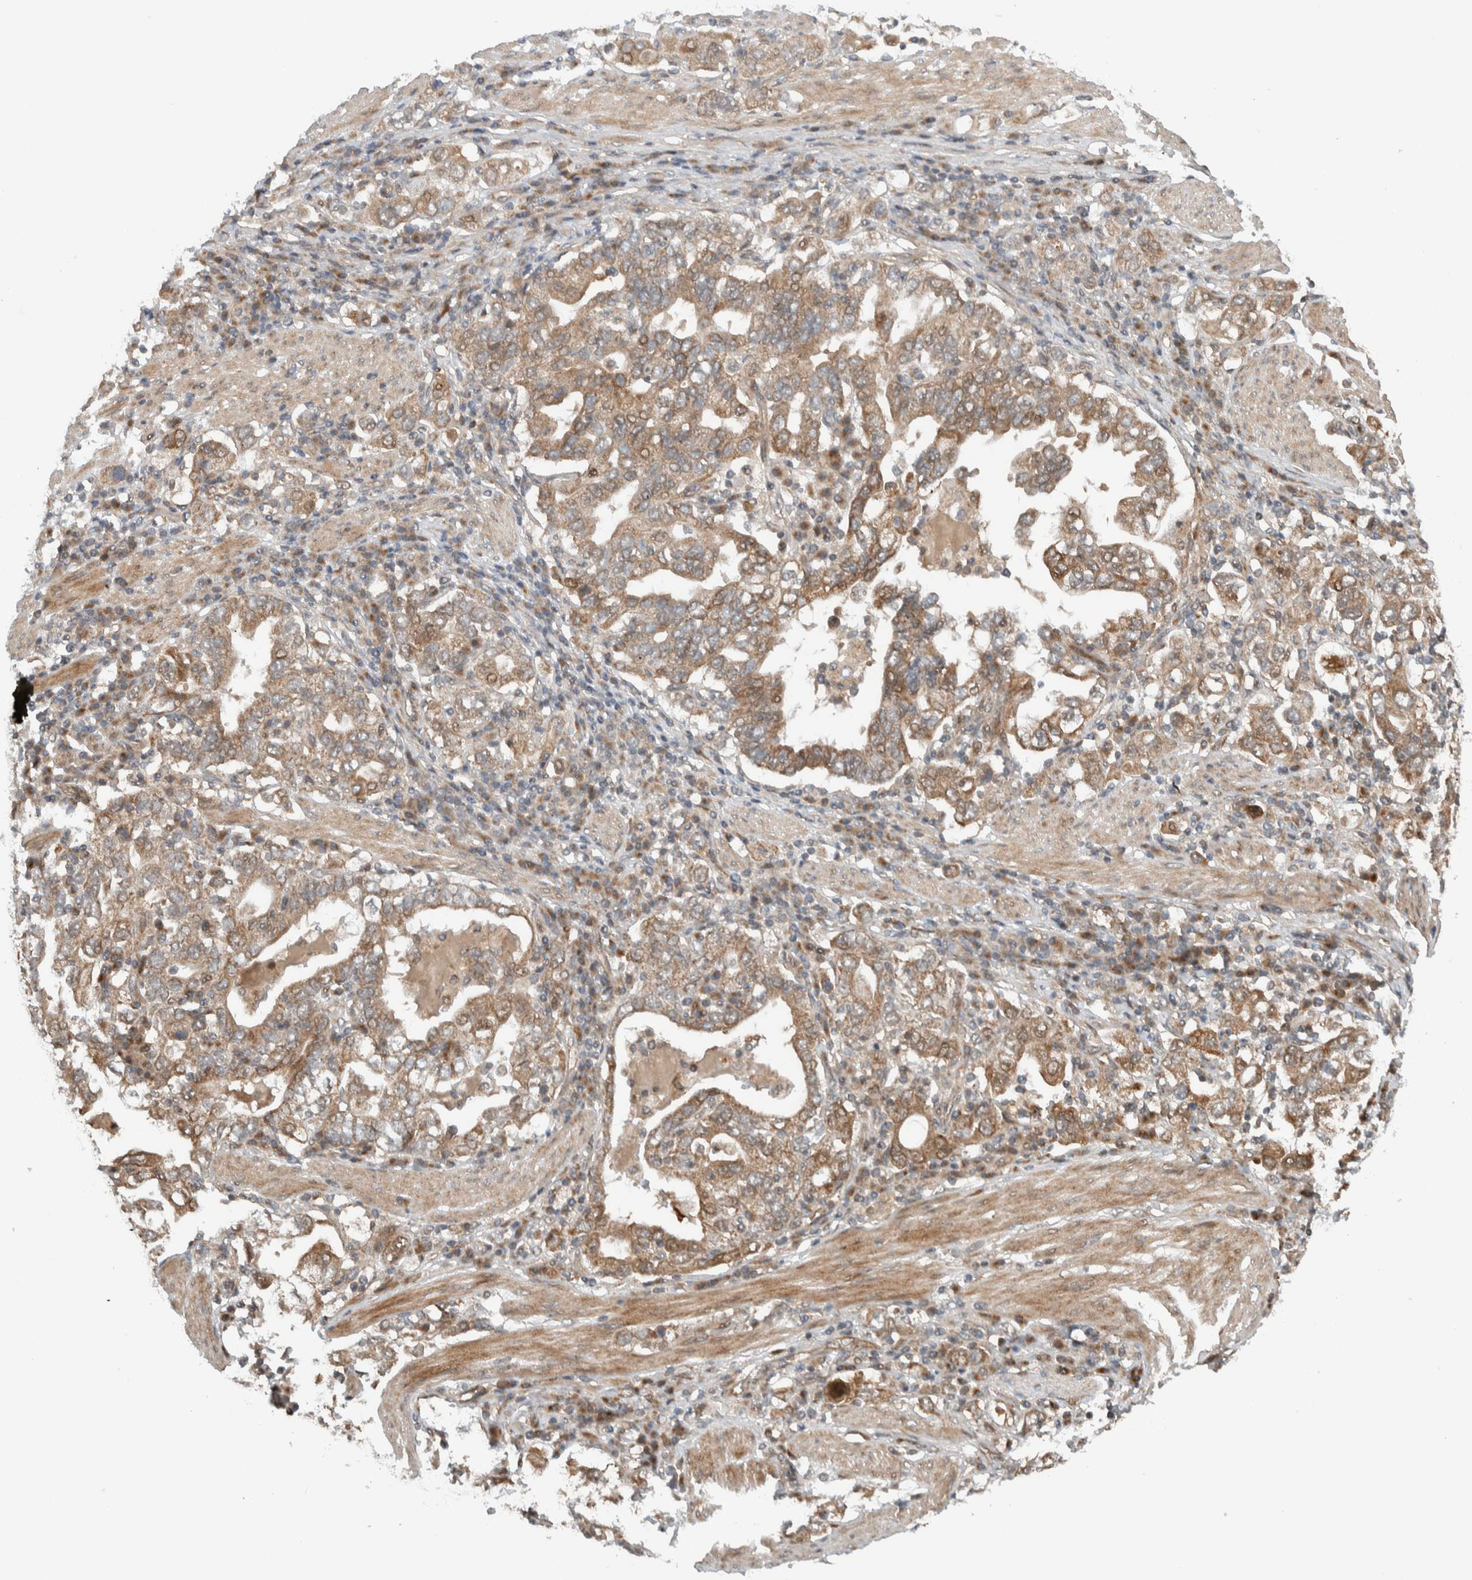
{"staining": {"intensity": "moderate", "quantity": ">75%", "location": "cytoplasmic/membranous"}, "tissue": "stomach cancer", "cell_type": "Tumor cells", "image_type": "cancer", "snomed": [{"axis": "morphology", "description": "Adenocarcinoma, NOS"}, {"axis": "topography", "description": "Stomach, upper"}], "caption": "Moderate cytoplasmic/membranous expression is present in about >75% of tumor cells in adenocarcinoma (stomach).", "gene": "KLHL6", "patient": {"sex": "male", "age": 62}}